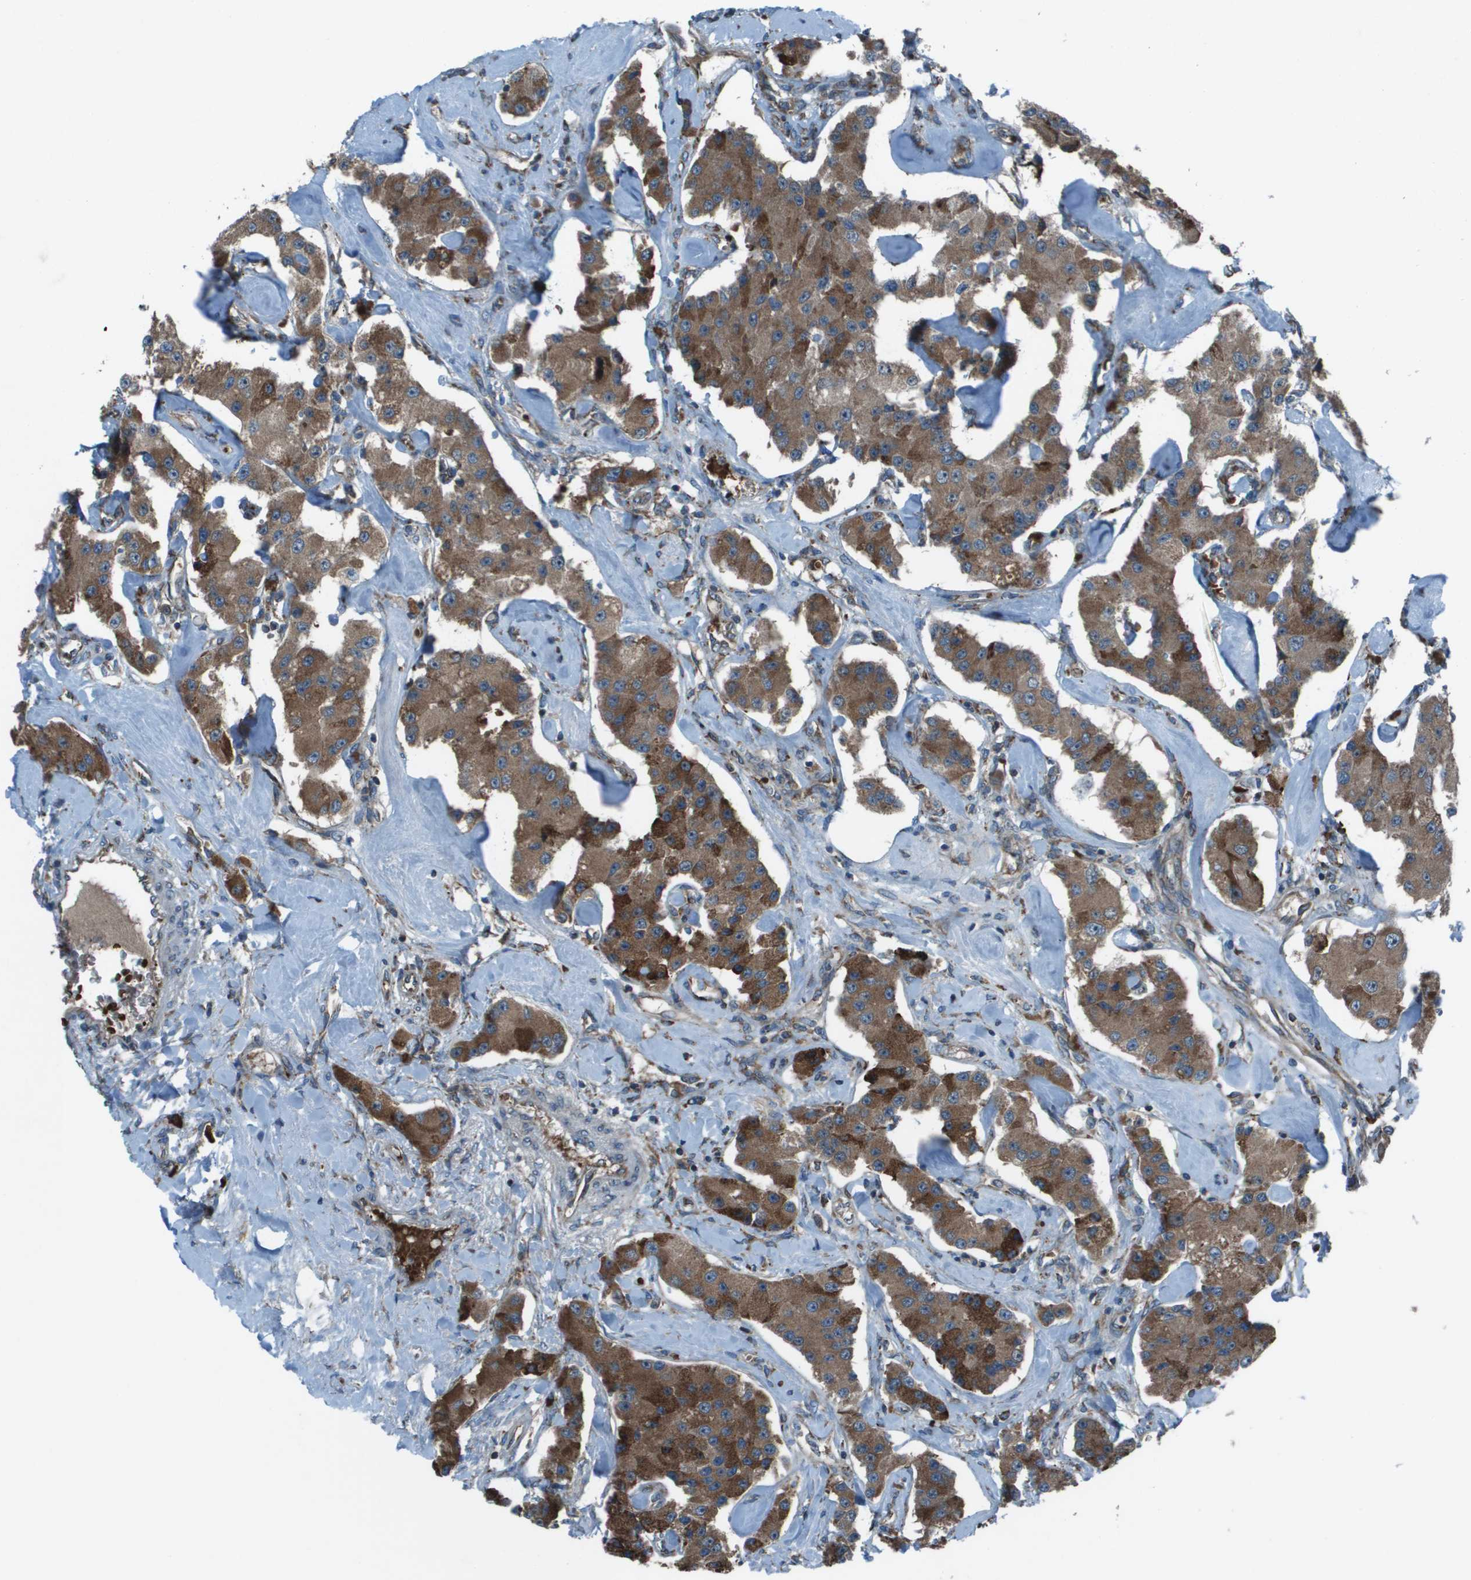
{"staining": {"intensity": "moderate", "quantity": ">75%", "location": "cytoplasmic/membranous"}, "tissue": "carcinoid", "cell_type": "Tumor cells", "image_type": "cancer", "snomed": [{"axis": "morphology", "description": "Carcinoid, malignant, NOS"}, {"axis": "topography", "description": "Pancreas"}], "caption": "Immunohistochemistry (DAB (3,3'-diaminobenzidine)) staining of carcinoid exhibits moderate cytoplasmic/membranous protein positivity in approximately >75% of tumor cells.", "gene": "UTS2", "patient": {"sex": "male", "age": 41}}